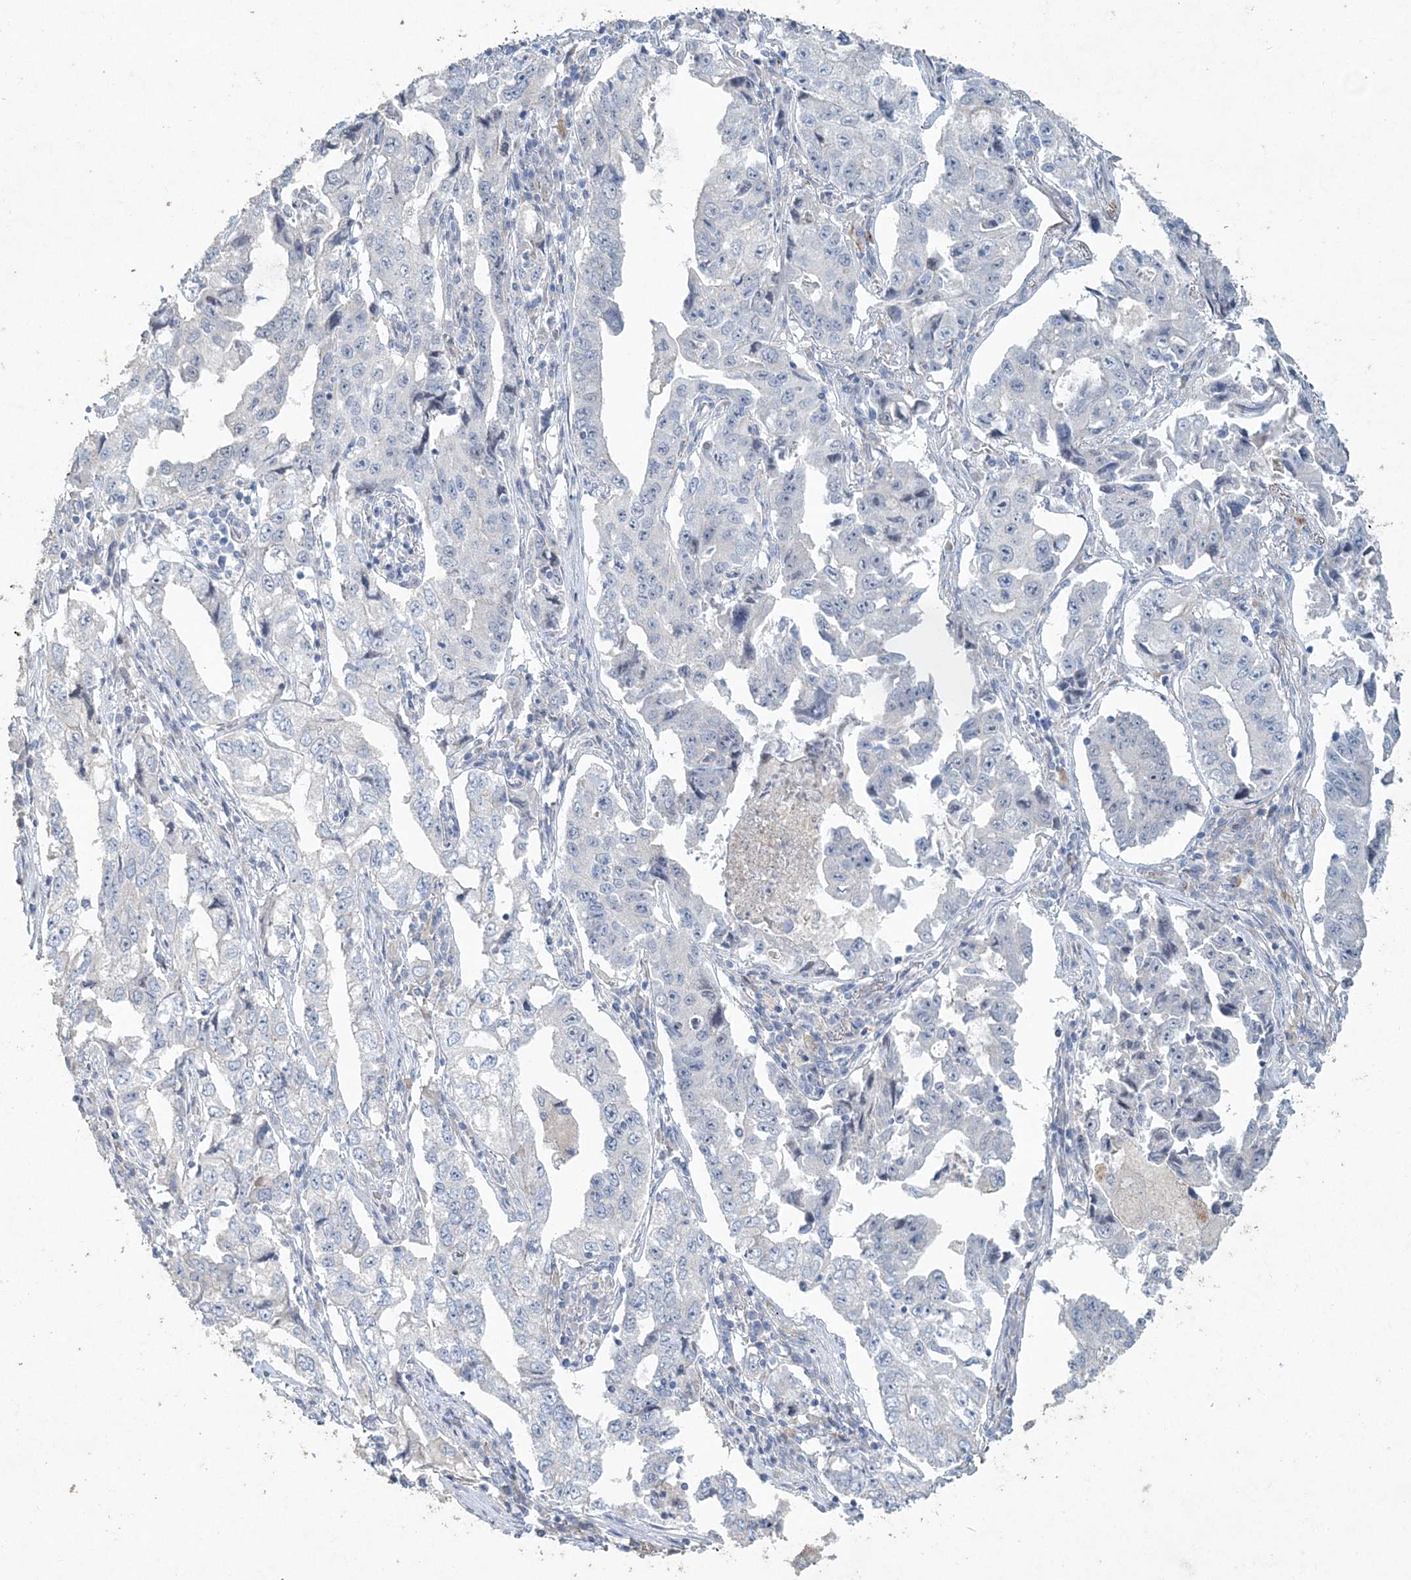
{"staining": {"intensity": "negative", "quantity": "none", "location": "none"}, "tissue": "lung cancer", "cell_type": "Tumor cells", "image_type": "cancer", "snomed": [{"axis": "morphology", "description": "Adenocarcinoma, NOS"}, {"axis": "topography", "description": "Lung"}], "caption": "Tumor cells show no significant expression in lung cancer. (Stains: DAB (3,3'-diaminobenzidine) immunohistochemistry (IHC) with hematoxylin counter stain, Microscopy: brightfield microscopy at high magnification).", "gene": "DNAH5", "patient": {"sex": "female", "age": 51}}